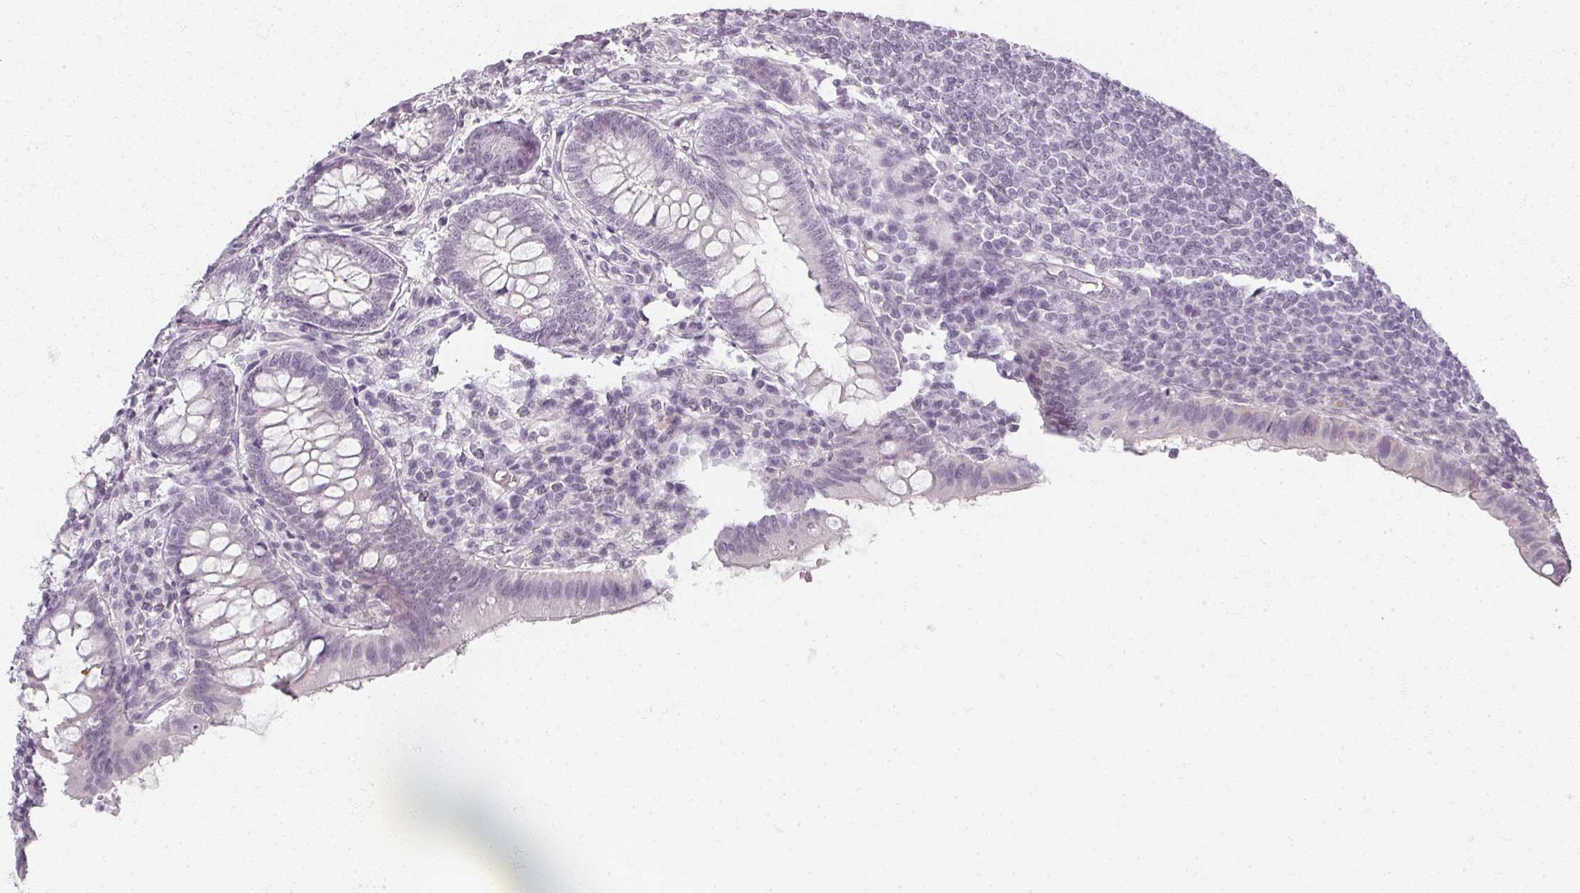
{"staining": {"intensity": "negative", "quantity": "none", "location": "none"}, "tissue": "appendix", "cell_type": "Glandular cells", "image_type": "normal", "snomed": [{"axis": "morphology", "description": "Normal tissue, NOS"}, {"axis": "topography", "description": "Appendix"}], "caption": "An immunohistochemistry photomicrograph of normal appendix is shown. There is no staining in glandular cells of appendix. The staining was performed using DAB (3,3'-diaminobenzidine) to visualize the protein expression in brown, while the nuclei were stained in blue with hematoxylin (Magnification: 20x).", "gene": "RFPL2", "patient": {"sex": "male", "age": 83}}